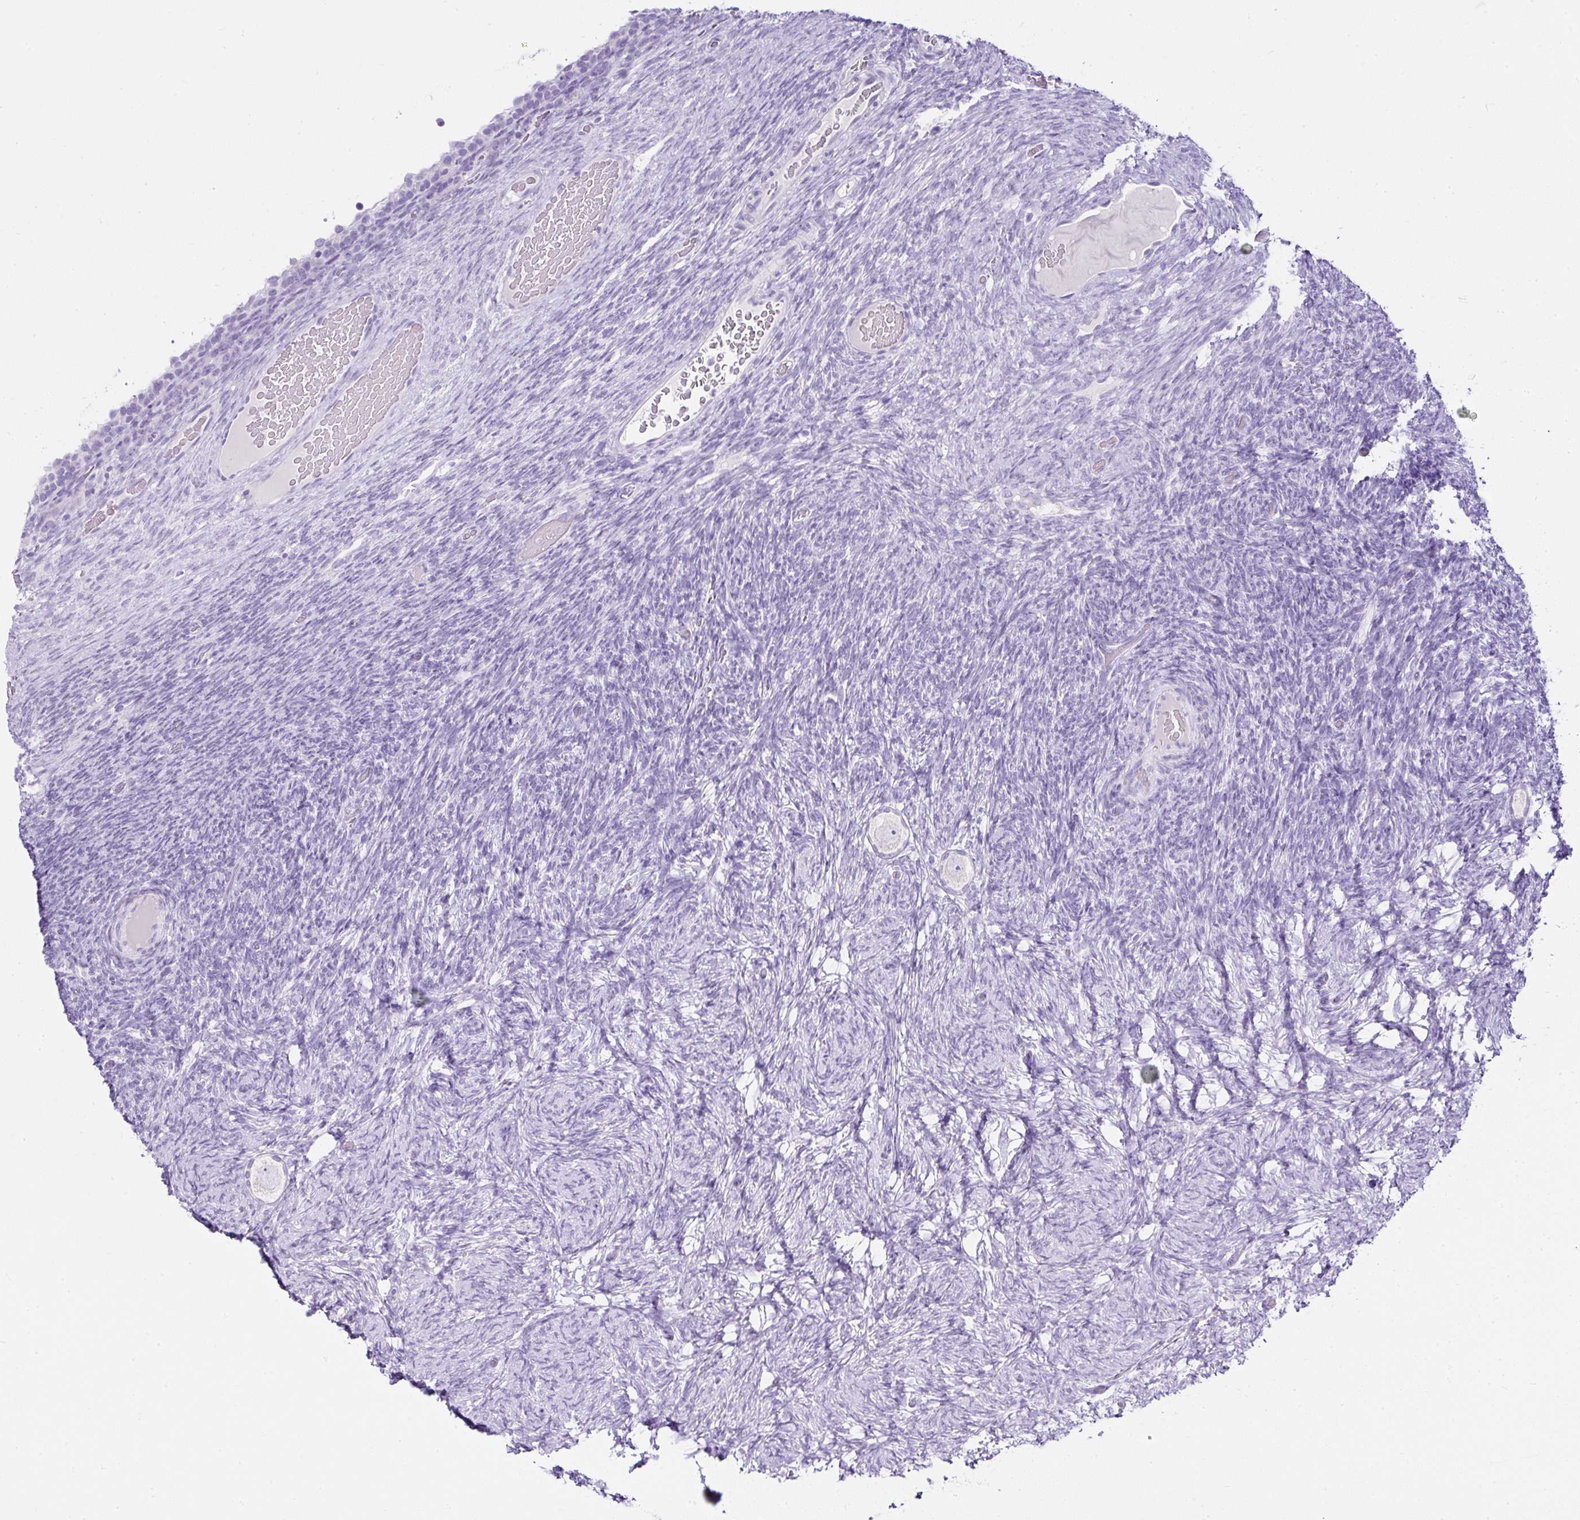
{"staining": {"intensity": "negative", "quantity": "none", "location": "none"}, "tissue": "ovary", "cell_type": "Follicle cells", "image_type": "normal", "snomed": [{"axis": "morphology", "description": "Normal tissue, NOS"}, {"axis": "topography", "description": "Ovary"}], "caption": "High power microscopy micrograph of an immunohistochemistry image of unremarkable ovary, revealing no significant staining in follicle cells. The staining is performed using DAB (3,3'-diaminobenzidine) brown chromogen with nuclei counter-stained in using hematoxylin.", "gene": "SERPINB3", "patient": {"sex": "female", "age": 34}}